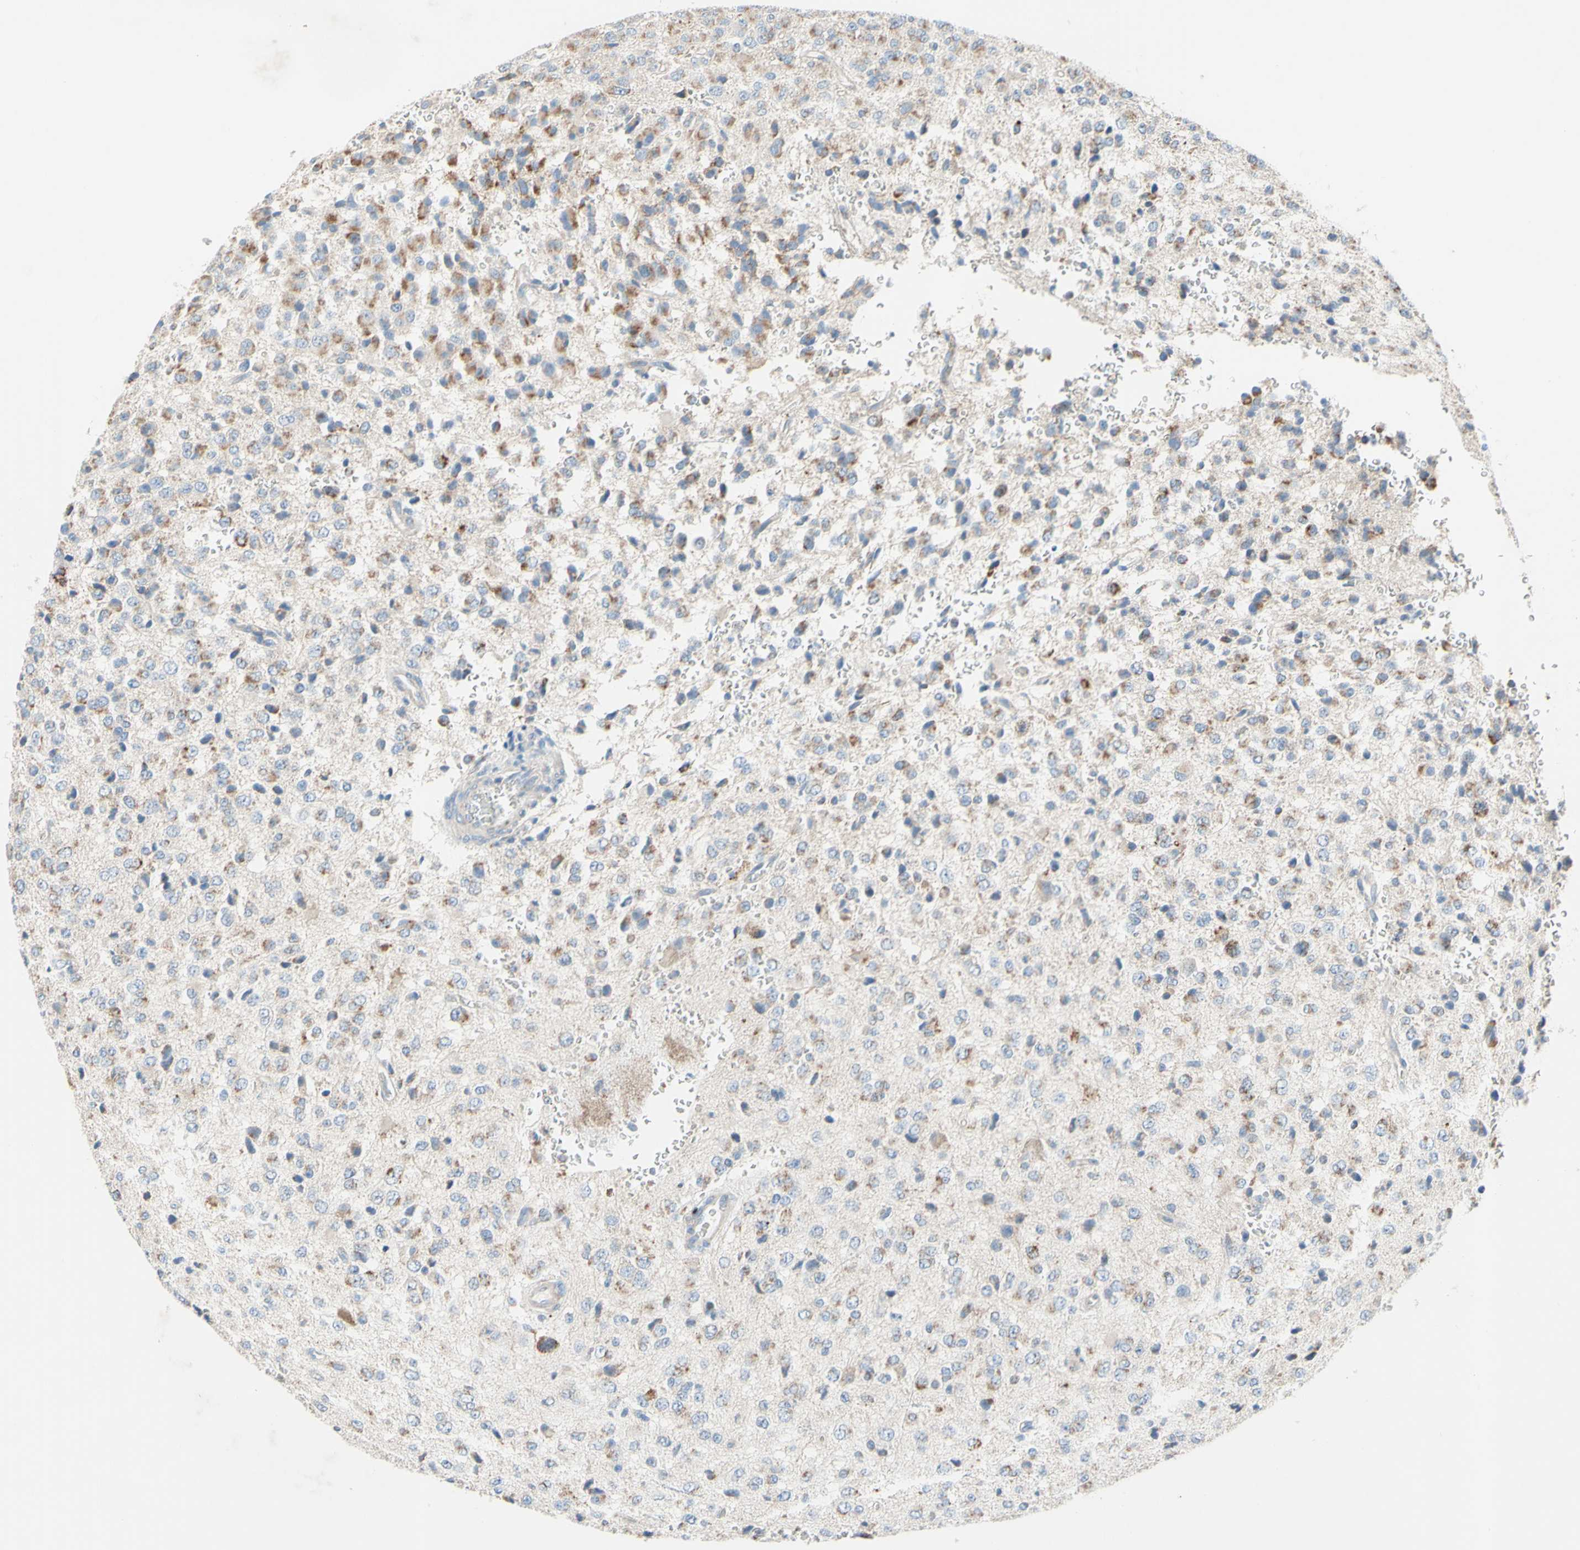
{"staining": {"intensity": "weak", "quantity": ">75%", "location": "cytoplasmic/membranous"}, "tissue": "glioma", "cell_type": "Tumor cells", "image_type": "cancer", "snomed": [{"axis": "morphology", "description": "Glioma, malignant, High grade"}, {"axis": "topography", "description": "pancreas cauda"}], "caption": "Weak cytoplasmic/membranous positivity is appreciated in approximately >75% of tumor cells in glioma.", "gene": "MFF", "patient": {"sex": "male", "age": 60}}